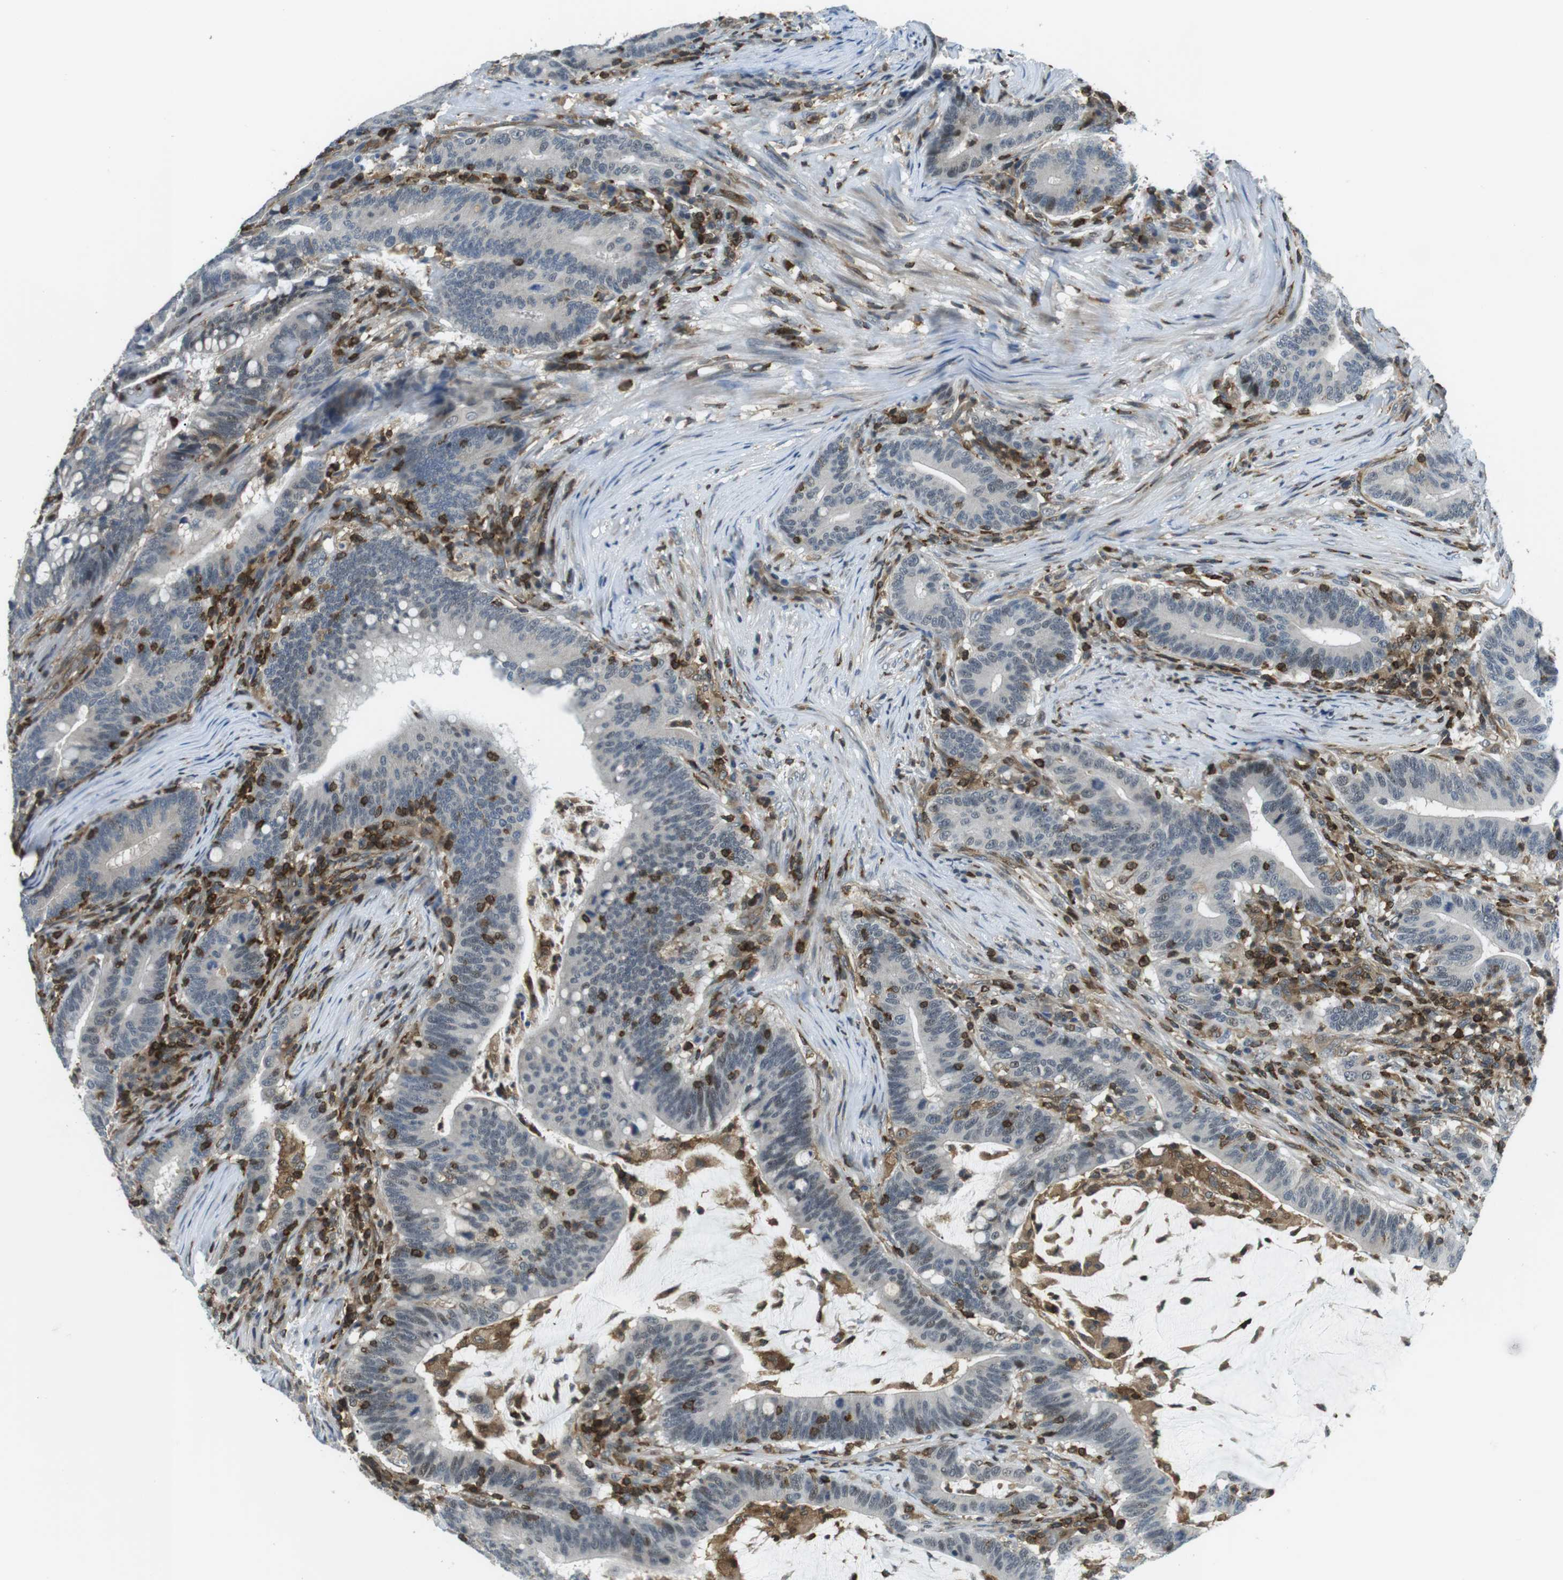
{"staining": {"intensity": "weak", "quantity": "<25%", "location": "nuclear"}, "tissue": "colorectal cancer", "cell_type": "Tumor cells", "image_type": "cancer", "snomed": [{"axis": "morphology", "description": "Normal tissue, NOS"}, {"axis": "morphology", "description": "Adenocarcinoma, NOS"}, {"axis": "topography", "description": "Colon"}], "caption": "IHC of human colorectal cancer (adenocarcinoma) displays no staining in tumor cells. (Stains: DAB (3,3'-diaminobenzidine) immunohistochemistry with hematoxylin counter stain, Microscopy: brightfield microscopy at high magnification).", "gene": "STK10", "patient": {"sex": "female", "age": 66}}